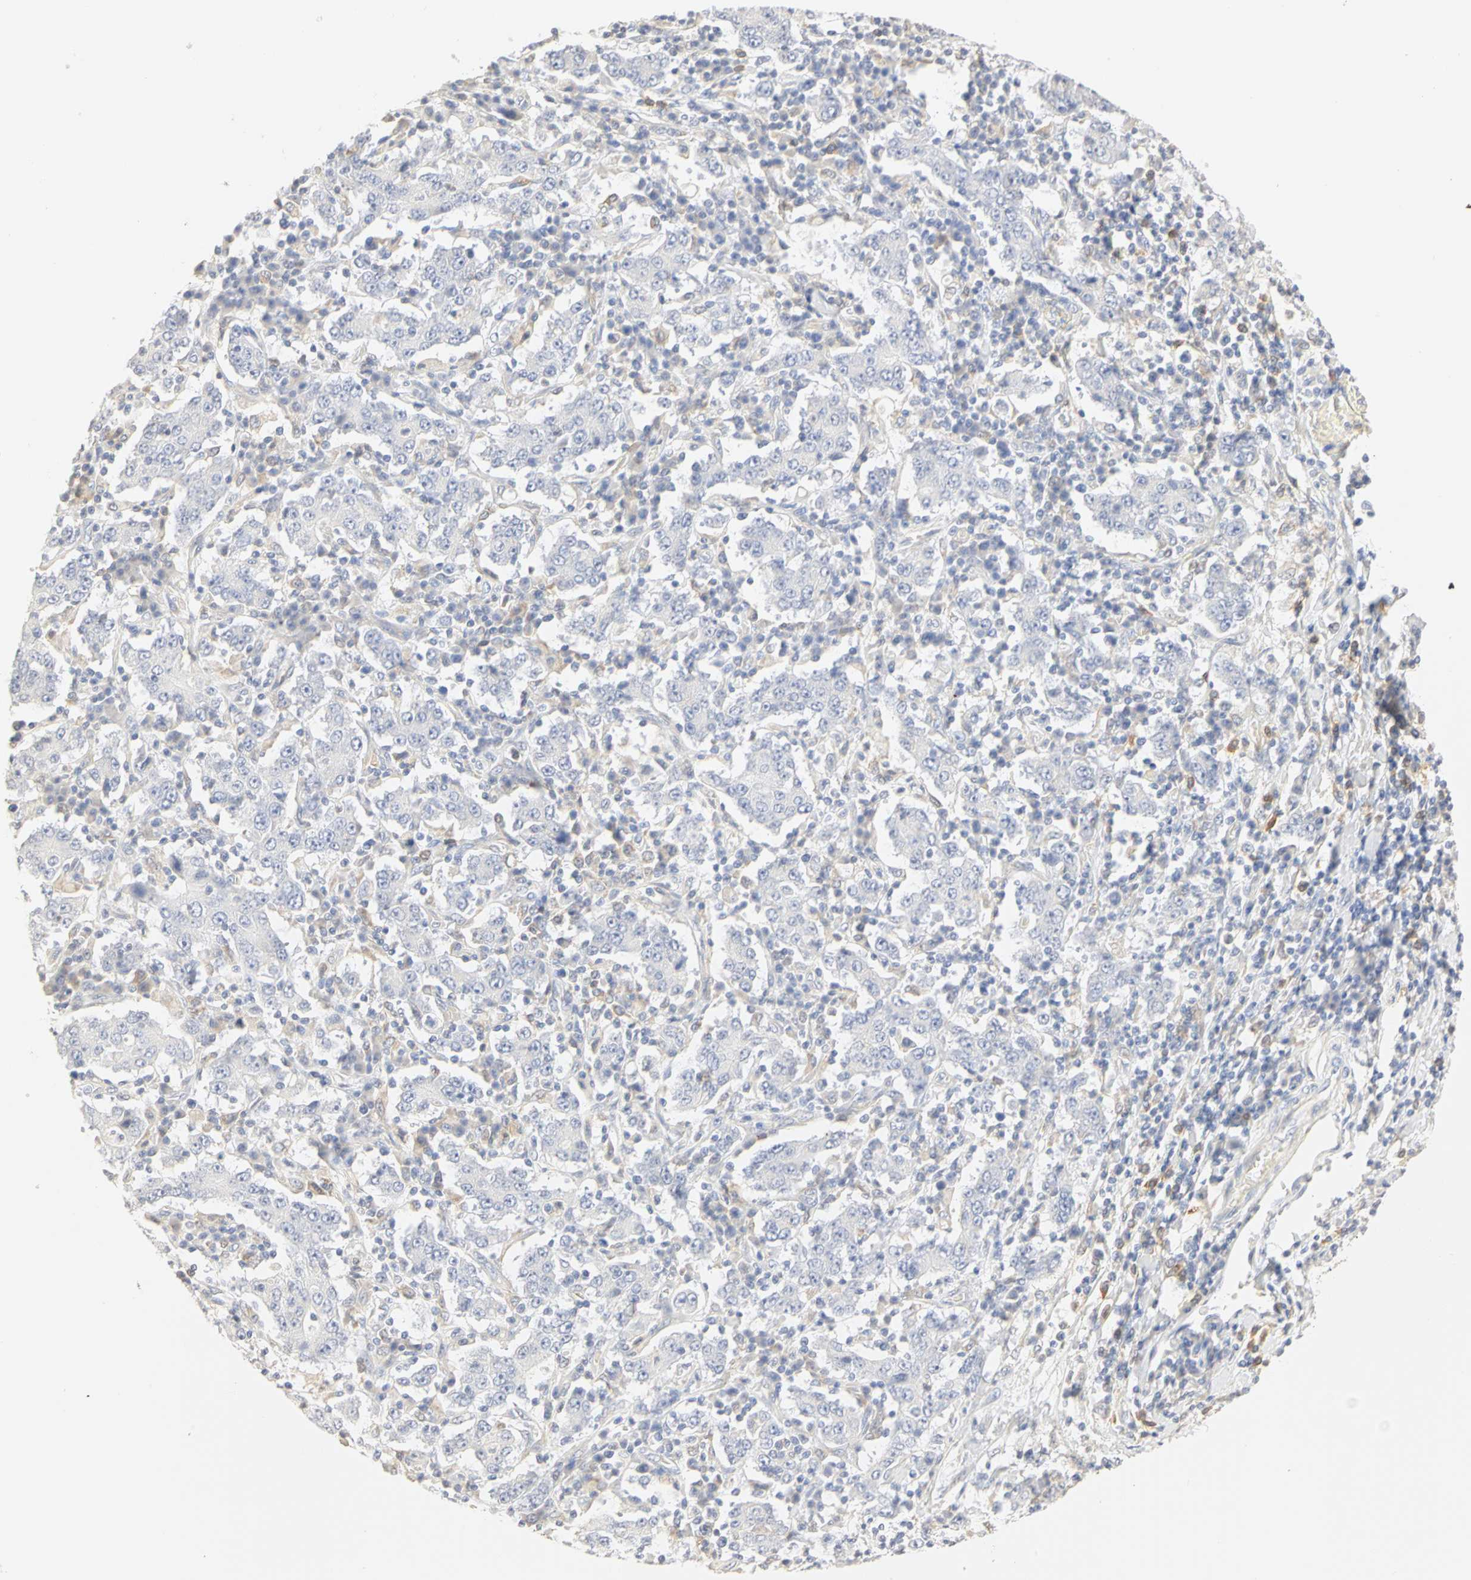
{"staining": {"intensity": "weak", "quantity": "25%-75%", "location": "cytoplasmic/membranous"}, "tissue": "stomach cancer", "cell_type": "Tumor cells", "image_type": "cancer", "snomed": [{"axis": "morphology", "description": "Normal tissue, NOS"}, {"axis": "morphology", "description": "Adenocarcinoma, NOS"}, {"axis": "topography", "description": "Stomach, upper"}, {"axis": "topography", "description": "Stomach"}], "caption": "Stomach cancer stained with IHC exhibits weak cytoplasmic/membranous expression in about 25%-75% of tumor cells.", "gene": "GNRH2", "patient": {"sex": "male", "age": 59}}